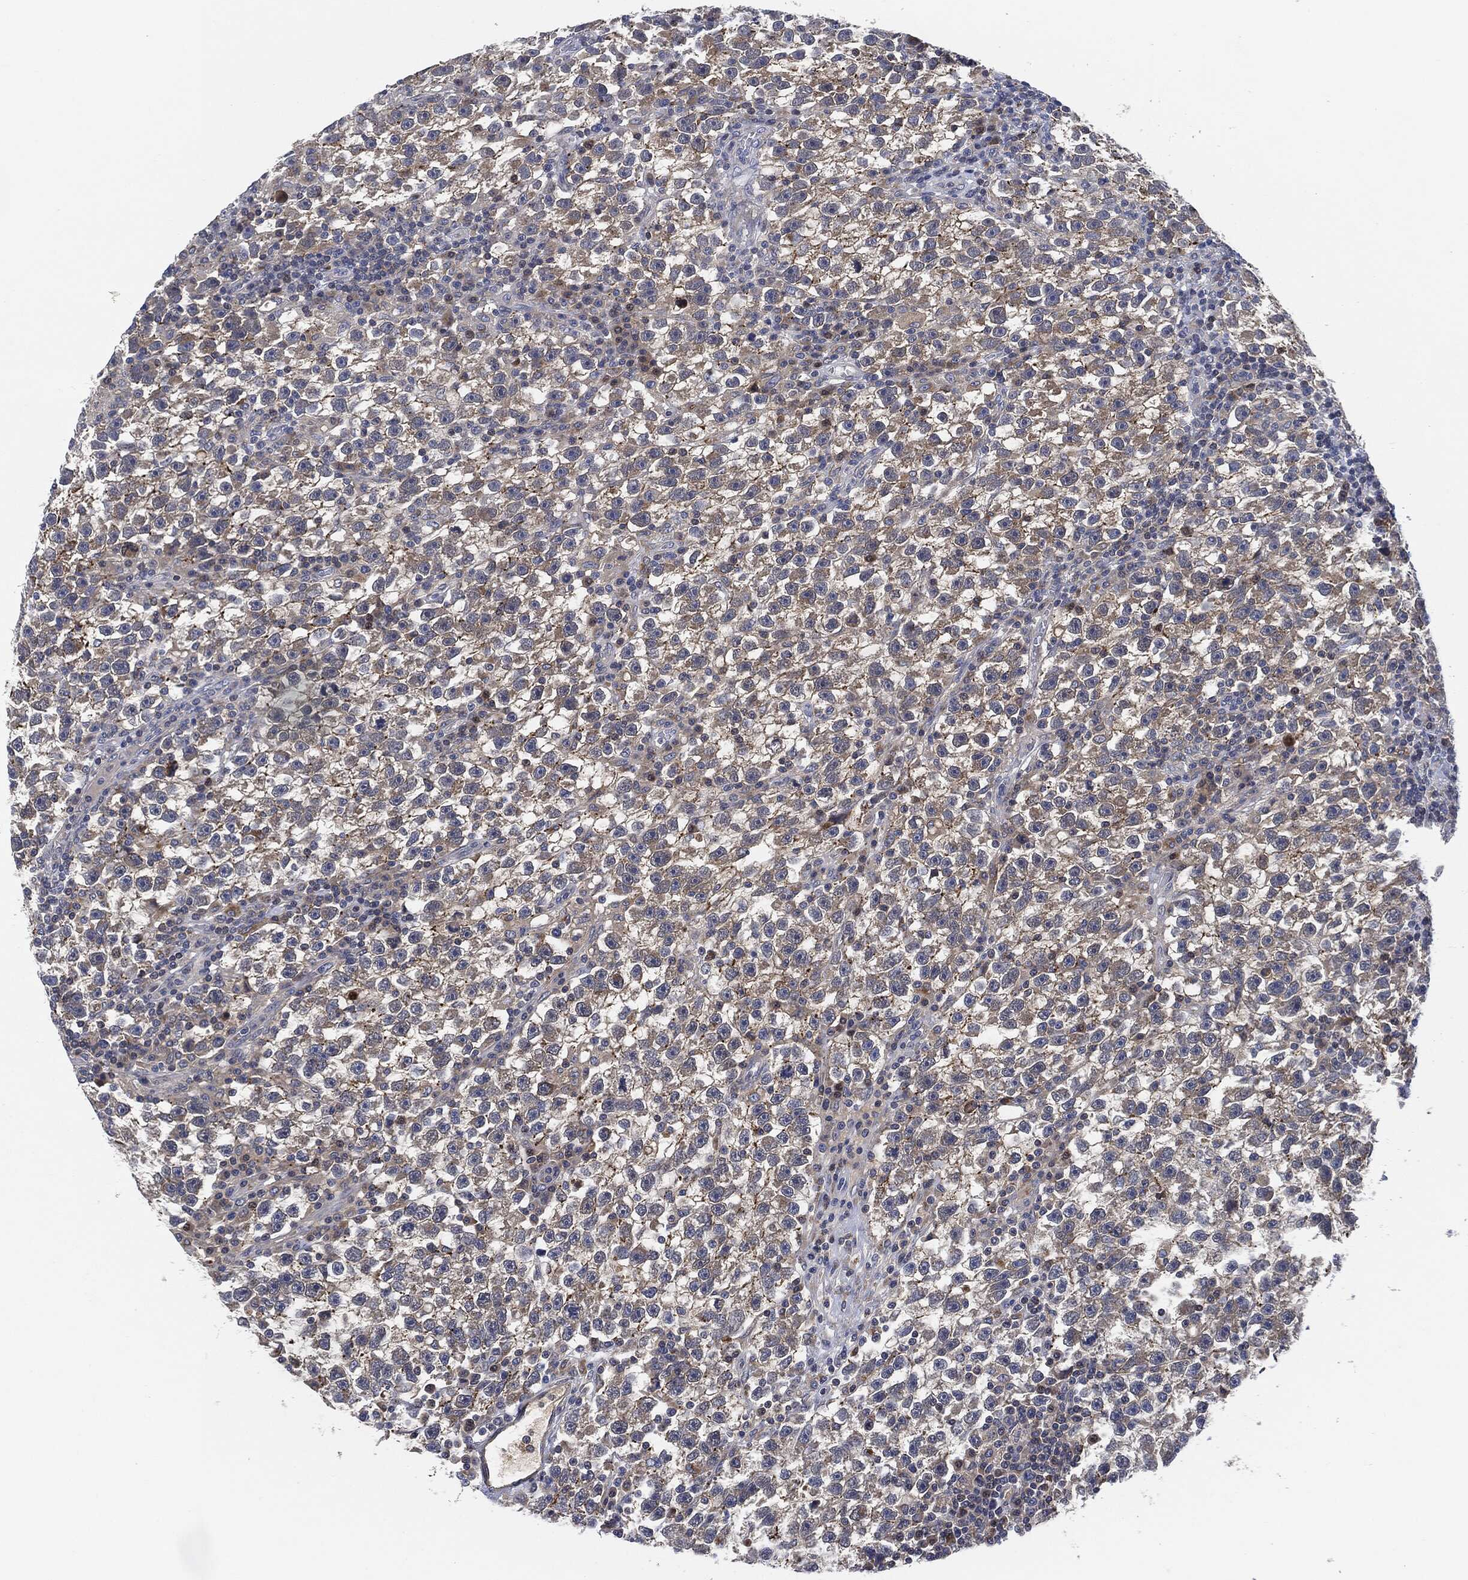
{"staining": {"intensity": "moderate", "quantity": "<25%", "location": "cytoplasmic/membranous"}, "tissue": "testis cancer", "cell_type": "Tumor cells", "image_type": "cancer", "snomed": [{"axis": "morphology", "description": "Seminoma, NOS"}, {"axis": "topography", "description": "Testis"}], "caption": "Immunohistochemical staining of human testis cancer shows low levels of moderate cytoplasmic/membranous staining in about <25% of tumor cells. The protein of interest is stained brown, and the nuclei are stained in blue (DAB (3,3'-diaminobenzidine) IHC with brightfield microscopy, high magnification).", "gene": "VSIG4", "patient": {"sex": "male", "age": 47}}